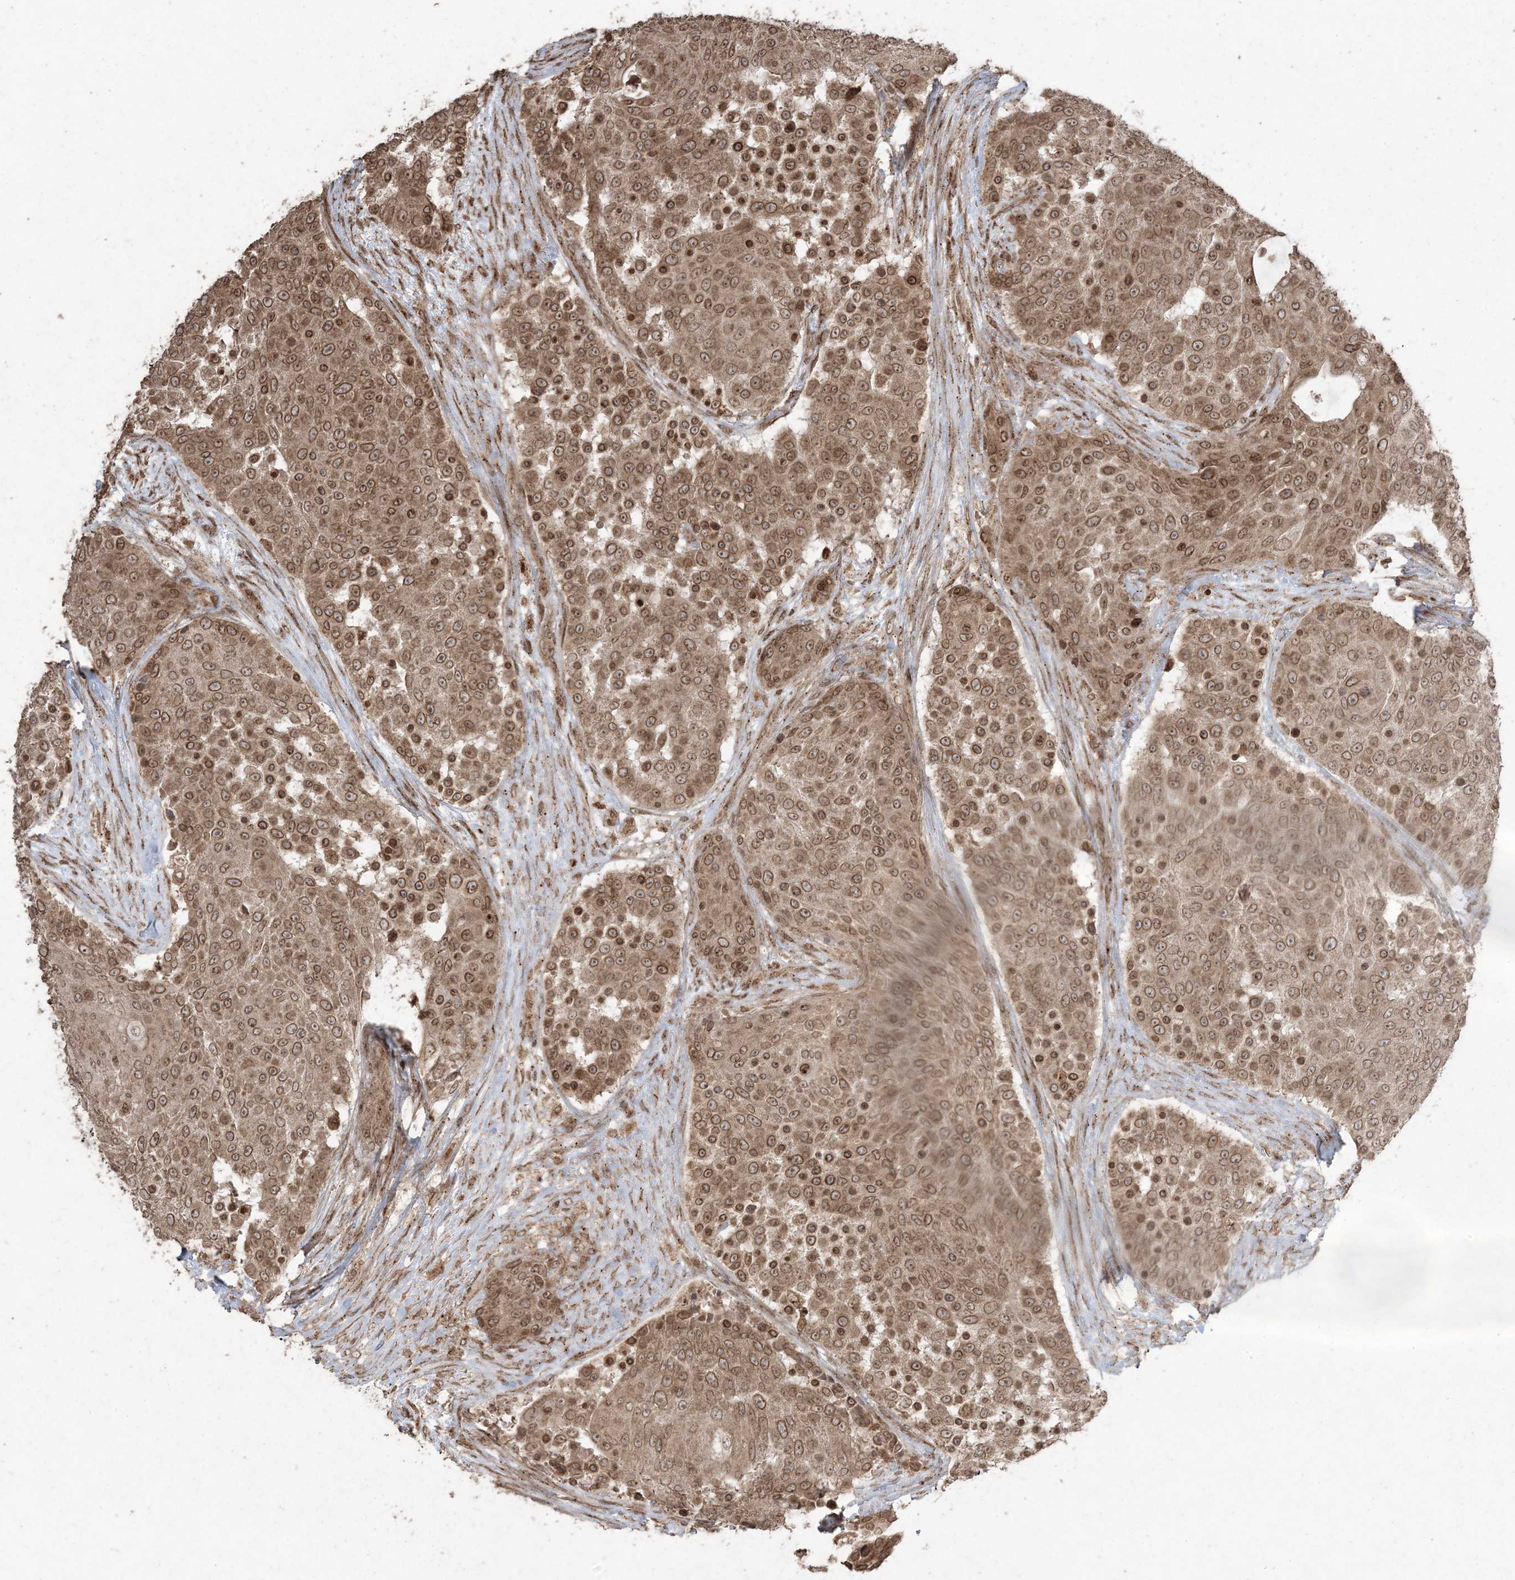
{"staining": {"intensity": "moderate", "quantity": ">75%", "location": "cytoplasmic/membranous,nuclear"}, "tissue": "urothelial cancer", "cell_type": "Tumor cells", "image_type": "cancer", "snomed": [{"axis": "morphology", "description": "Urothelial carcinoma, High grade"}, {"axis": "topography", "description": "Urinary bladder"}], "caption": "Urothelial cancer stained with a protein marker reveals moderate staining in tumor cells.", "gene": "DDX19B", "patient": {"sex": "female", "age": 63}}